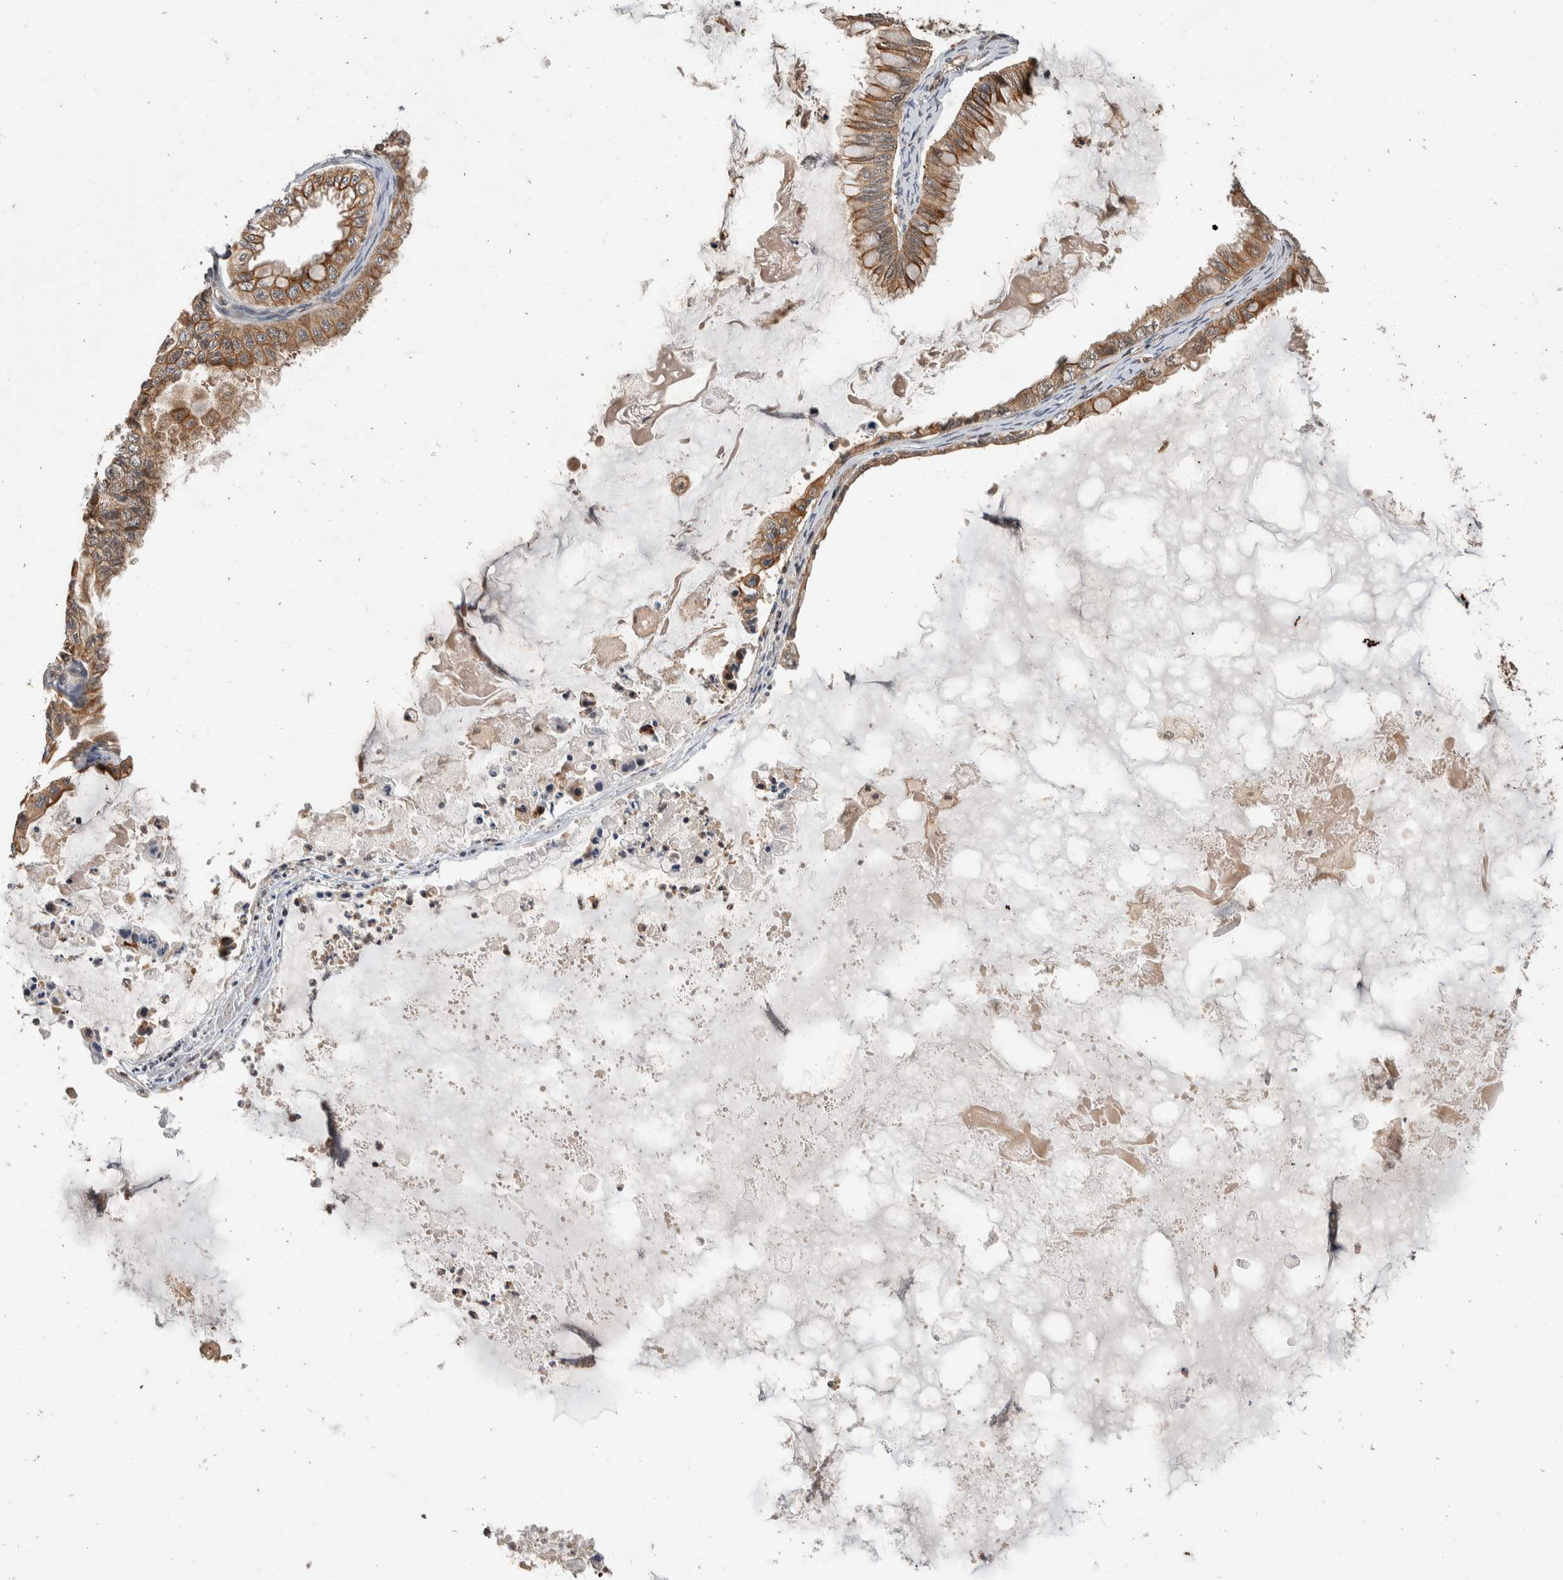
{"staining": {"intensity": "moderate", "quantity": ">75%", "location": "cytoplasmic/membranous"}, "tissue": "ovarian cancer", "cell_type": "Tumor cells", "image_type": "cancer", "snomed": [{"axis": "morphology", "description": "Cystadenocarcinoma, mucinous, NOS"}, {"axis": "topography", "description": "Ovary"}], "caption": "Protein staining displays moderate cytoplasmic/membranous positivity in about >75% of tumor cells in ovarian cancer (mucinous cystadenocarcinoma).", "gene": "ABHD11", "patient": {"sex": "female", "age": 80}}